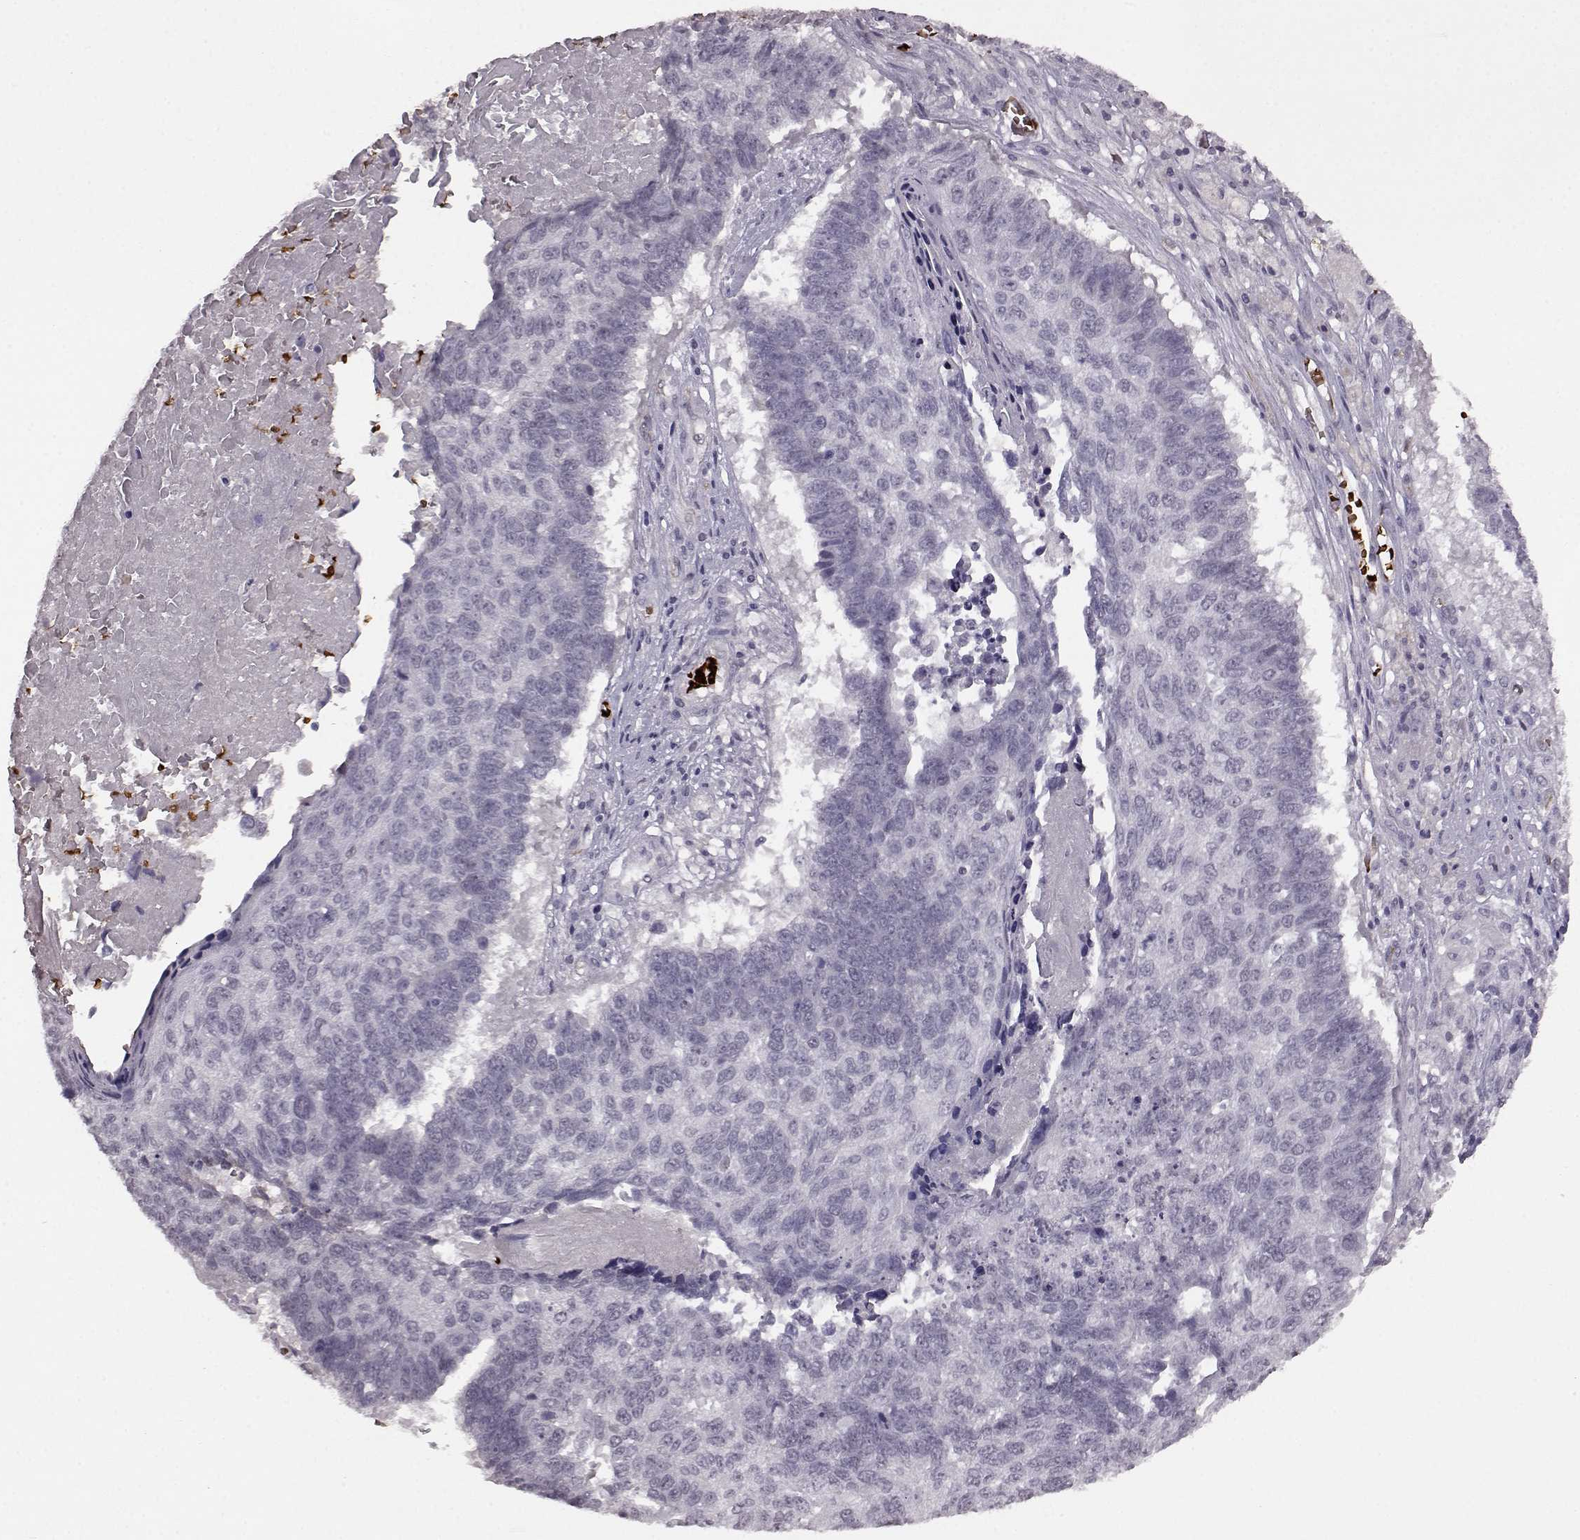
{"staining": {"intensity": "negative", "quantity": "none", "location": "none"}, "tissue": "lung cancer", "cell_type": "Tumor cells", "image_type": "cancer", "snomed": [{"axis": "morphology", "description": "Squamous cell carcinoma, NOS"}, {"axis": "topography", "description": "Lung"}], "caption": "The image reveals no staining of tumor cells in lung cancer (squamous cell carcinoma).", "gene": "PROP1", "patient": {"sex": "male", "age": 73}}